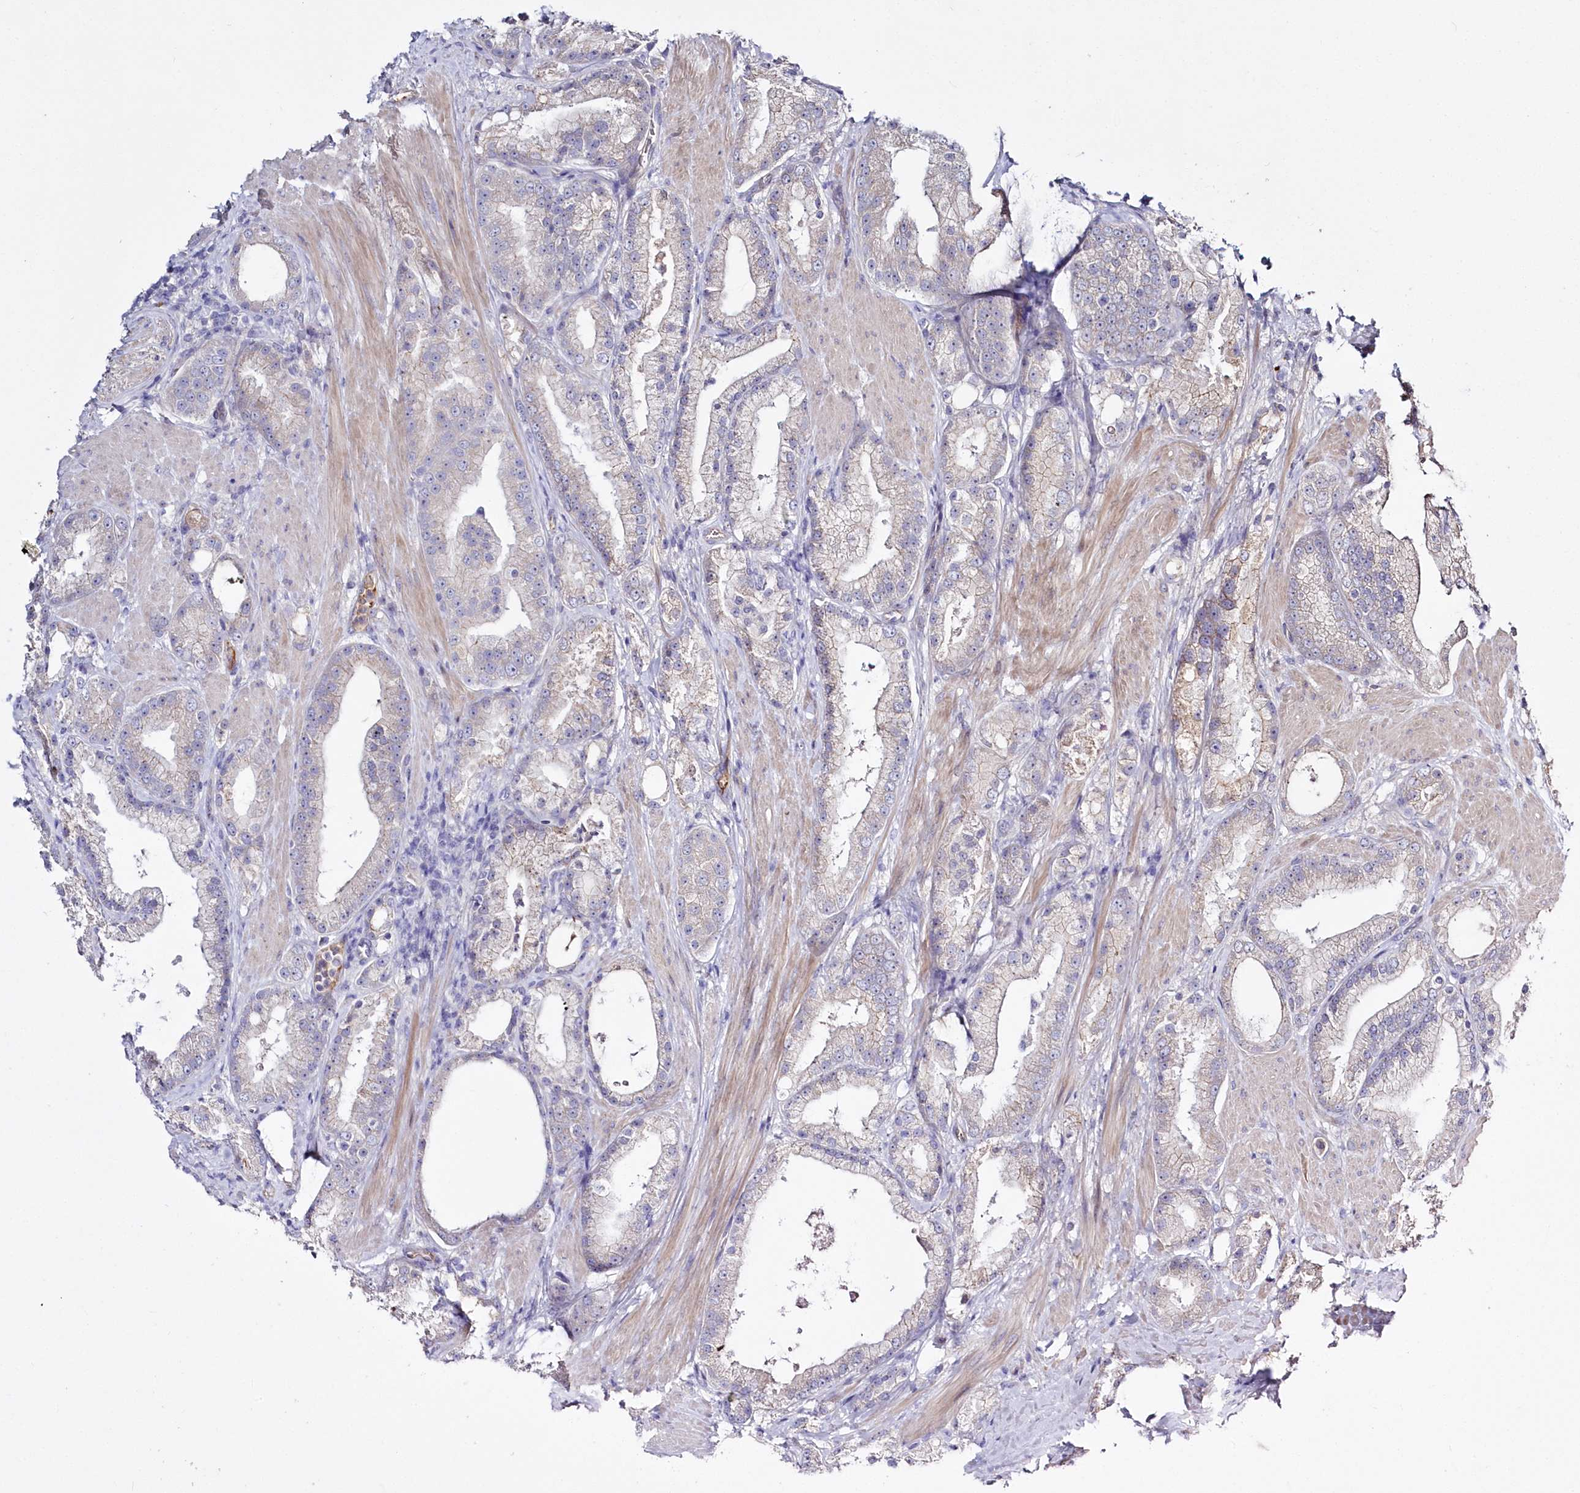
{"staining": {"intensity": "negative", "quantity": "none", "location": "none"}, "tissue": "prostate cancer", "cell_type": "Tumor cells", "image_type": "cancer", "snomed": [{"axis": "morphology", "description": "Adenocarcinoma, Low grade"}, {"axis": "topography", "description": "Prostate"}], "caption": "Immunohistochemistry (IHC) image of adenocarcinoma (low-grade) (prostate) stained for a protein (brown), which exhibits no positivity in tumor cells.", "gene": "WBP1L", "patient": {"sex": "male", "age": 67}}